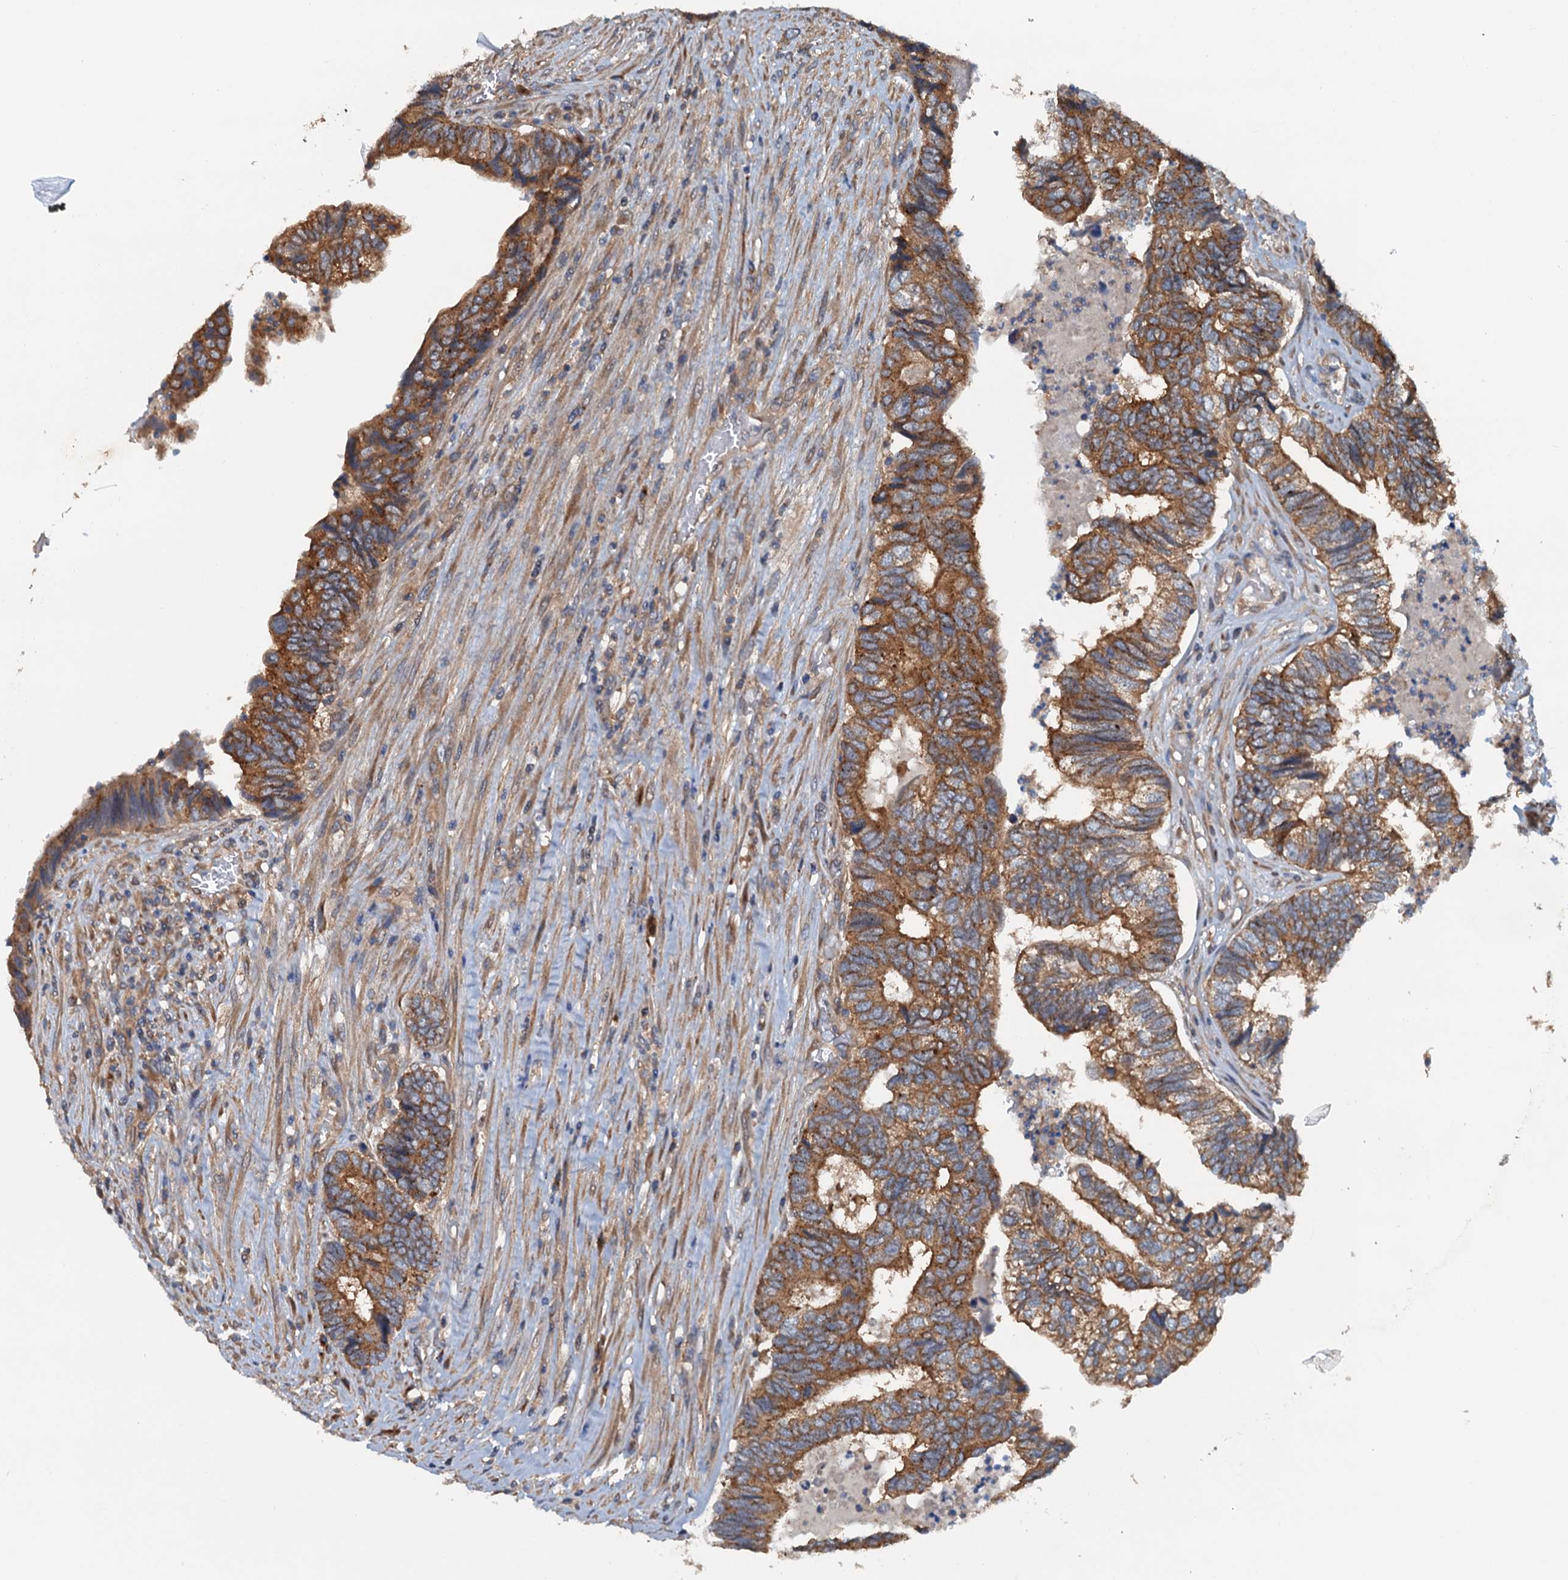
{"staining": {"intensity": "moderate", "quantity": ">75%", "location": "cytoplasmic/membranous"}, "tissue": "colorectal cancer", "cell_type": "Tumor cells", "image_type": "cancer", "snomed": [{"axis": "morphology", "description": "Adenocarcinoma, NOS"}, {"axis": "topography", "description": "Colon"}], "caption": "This is an image of IHC staining of adenocarcinoma (colorectal), which shows moderate positivity in the cytoplasmic/membranous of tumor cells.", "gene": "COG3", "patient": {"sex": "female", "age": 67}}